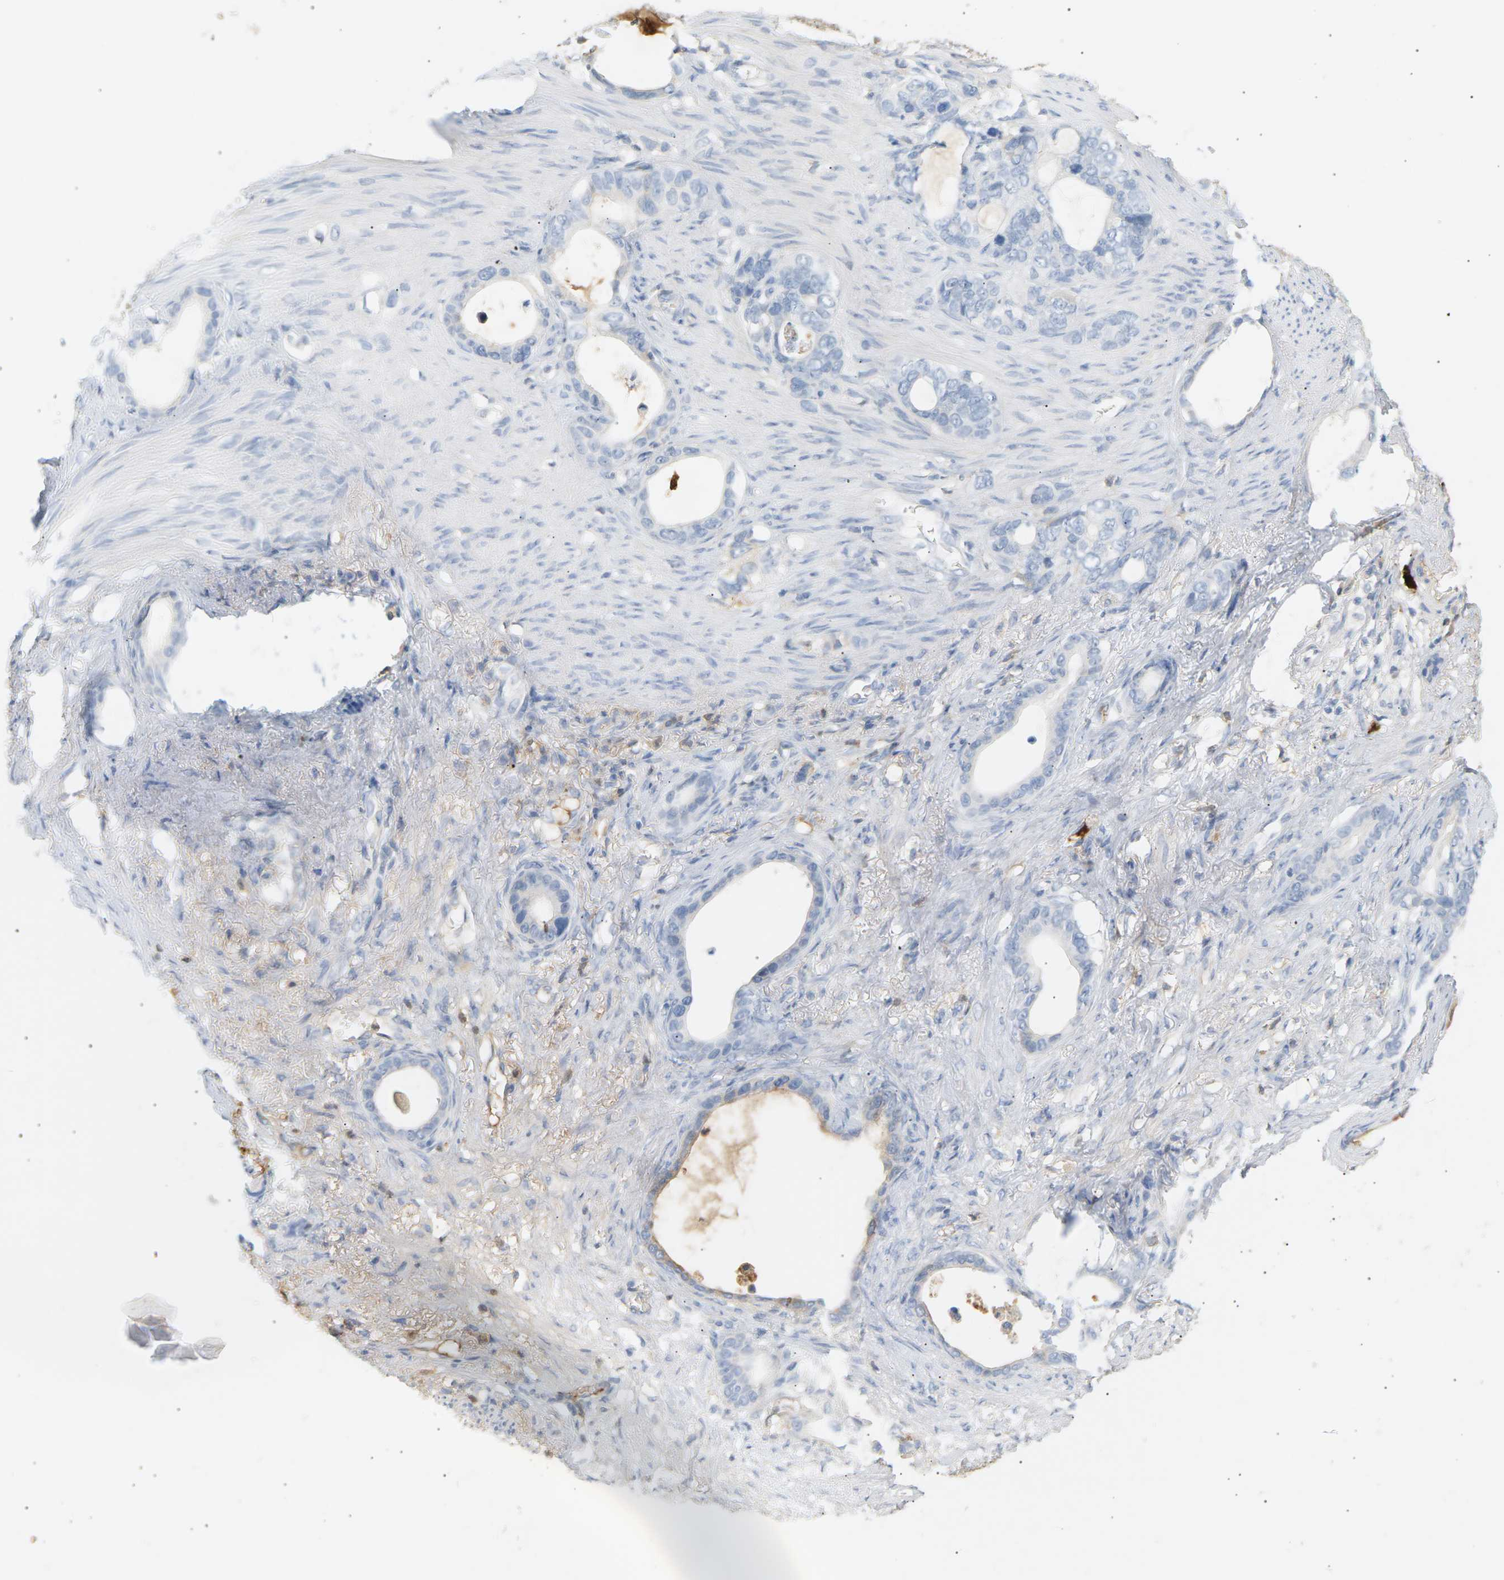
{"staining": {"intensity": "weak", "quantity": "<25%", "location": "cytoplasmic/membranous"}, "tissue": "stomach cancer", "cell_type": "Tumor cells", "image_type": "cancer", "snomed": [{"axis": "morphology", "description": "Adenocarcinoma, NOS"}, {"axis": "topography", "description": "Stomach"}], "caption": "IHC of adenocarcinoma (stomach) displays no staining in tumor cells.", "gene": "IGLC3", "patient": {"sex": "female", "age": 75}}